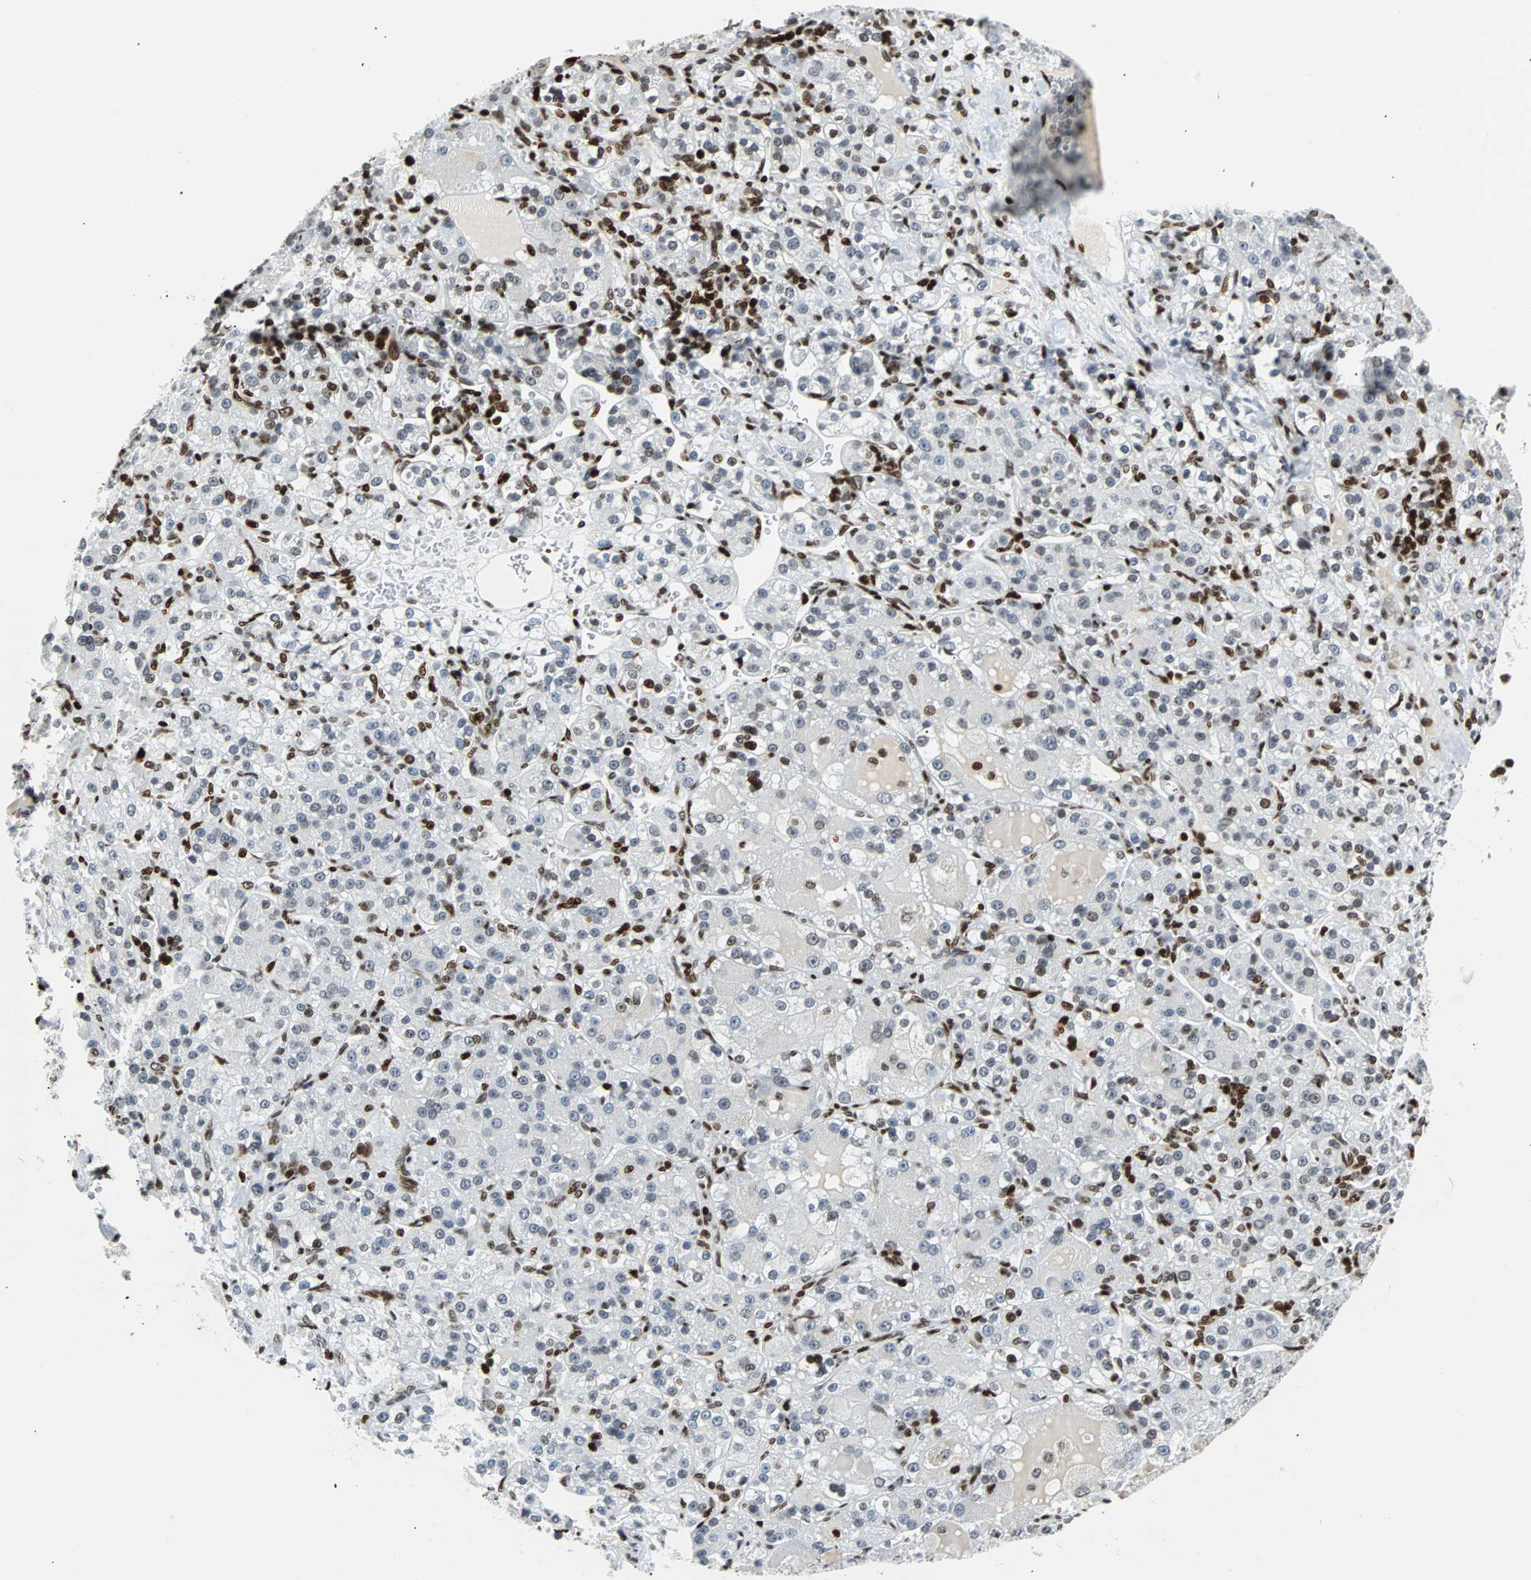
{"staining": {"intensity": "moderate", "quantity": "<25%", "location": "nuclear"}, "tissue": "renal cancer", "cell_type": "Tumor cells", "image_type": "cancer", "snomed": [{"axis": "morphology", "description": "Normal tissue, NOS"}, {"axis": "morphology", "description": "Adenocarcinoma, NOS"}, {"axis": "topography", "description": "Kidney"}], "caption": "Renal cancer stained with a brown dye demonstrates moderate nuclear positive expression in about <25% of tumor cells.", "gene": "ZNF131", "patient": {"sex": "male", "age": 61}}